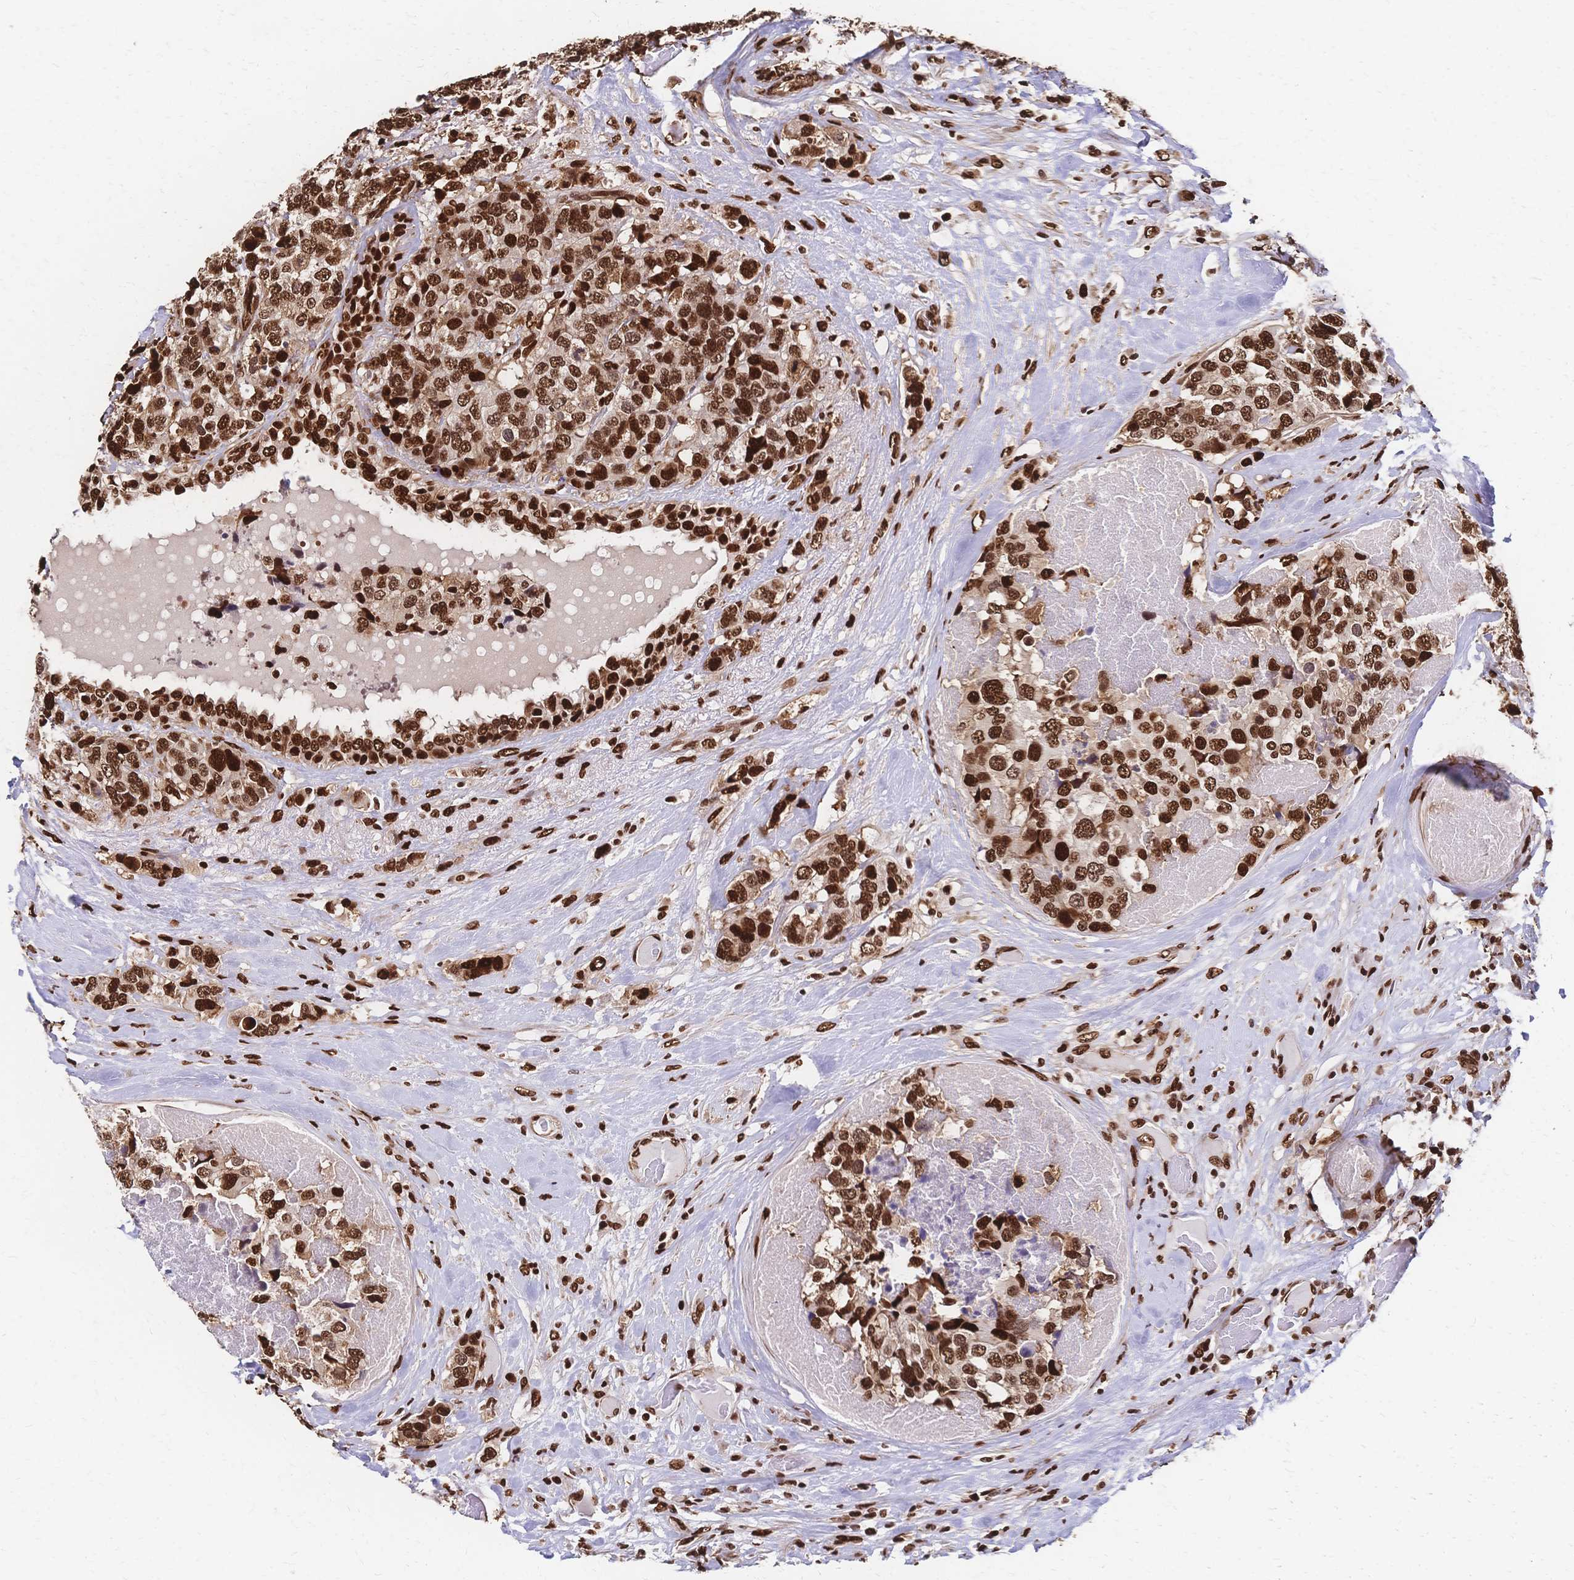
{"staining": {"intensity": "strong", "quantity": ">75%", "location": "nuclear"}, "tissue": "breast cancer", "cell_type": "Tumor cells", "image_type": "cancer", "snomed": [{"axis": "morphology", "description": "Lobular carcinoma"}, {"axis": "topography", "description": "Breast"}], "caption": "IHC histopathology image of neoplastic tissue: breast cancer stained using immunohistochemistry reveals high levels of strong protein expression localized specifically in the nuclear of tumor cells, appearing as a nuclear brown color.", "gene": "HDGF", "patient": {"sex": "female", "age": 59}}